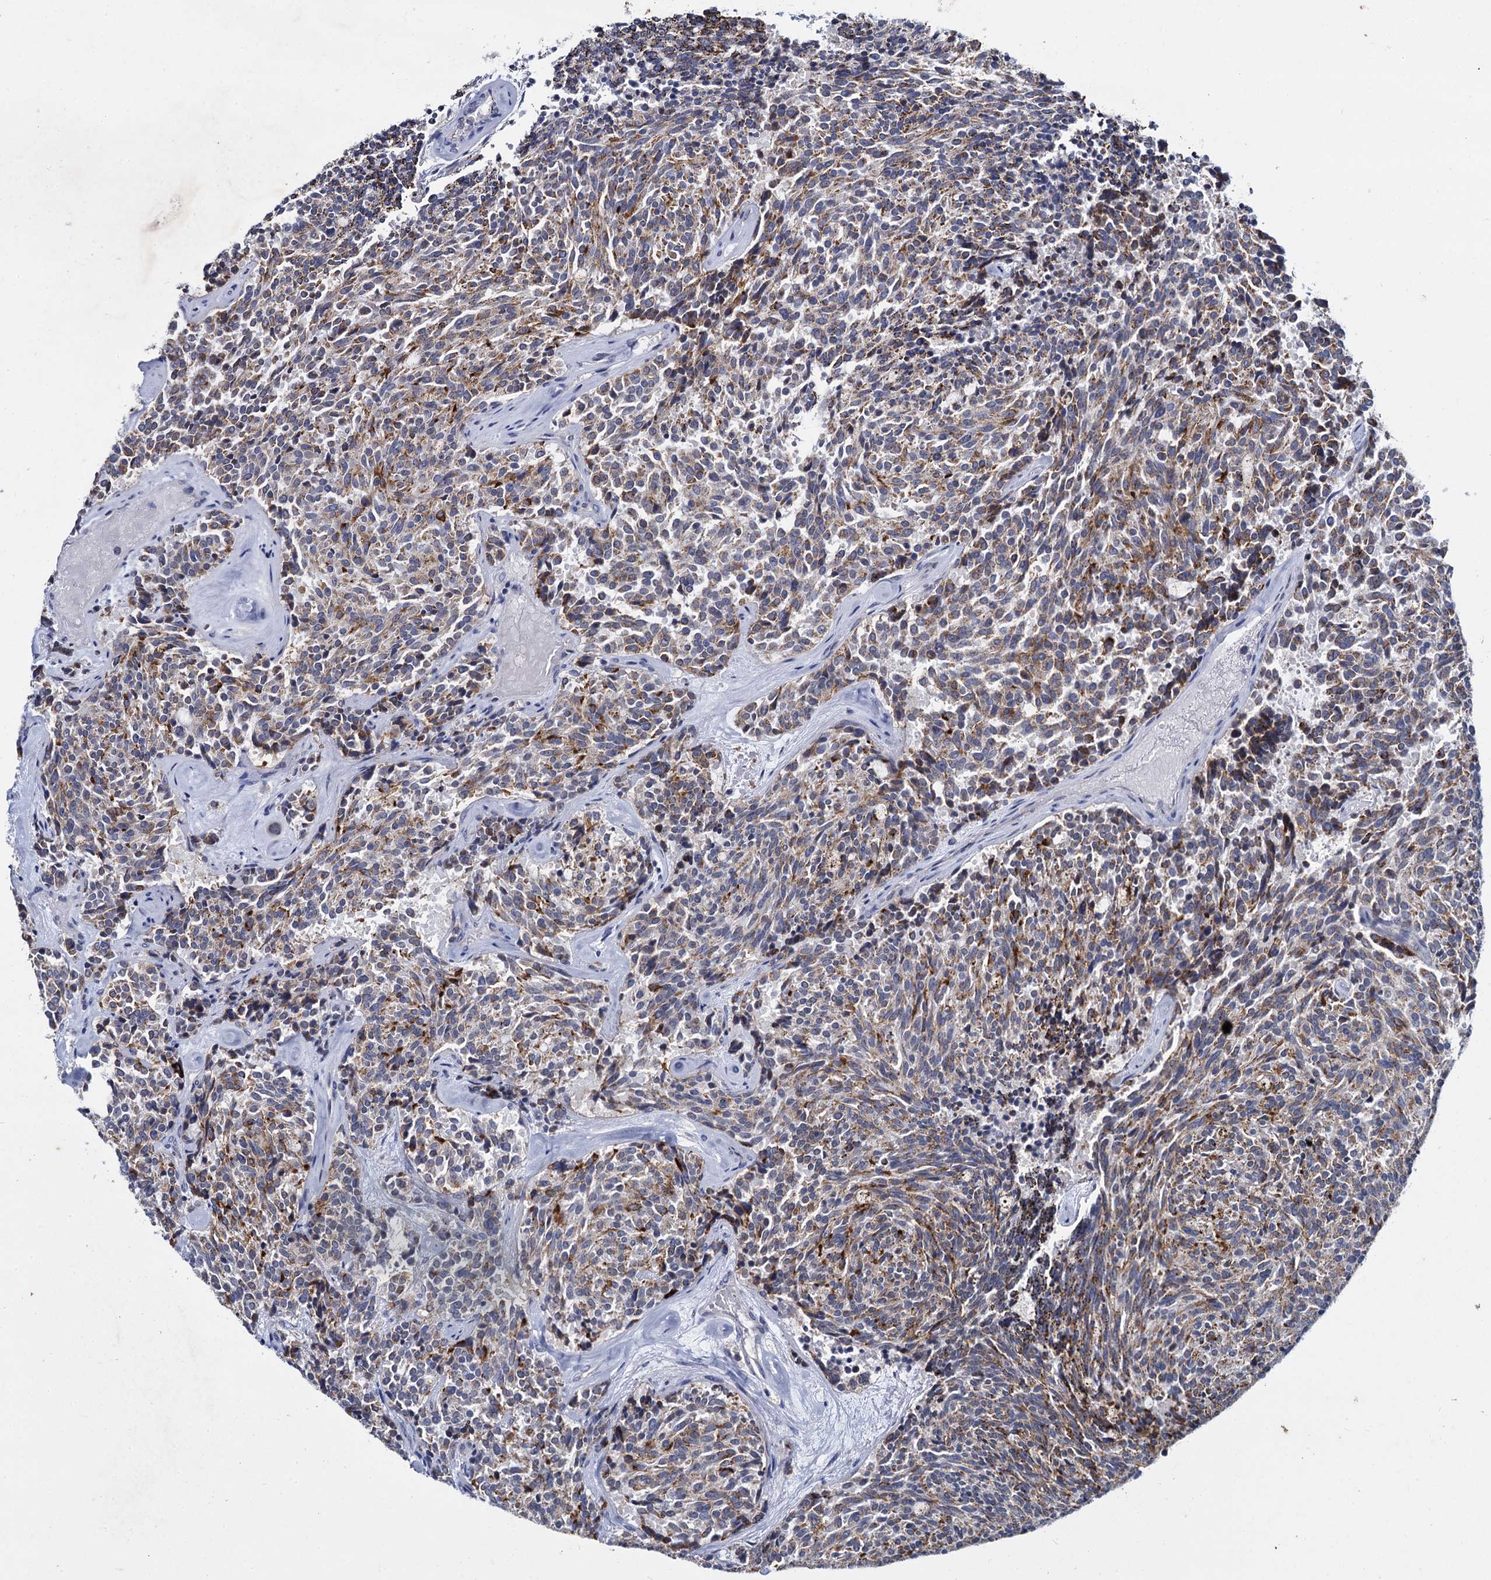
{"staining": {"intensity": "moderate", "quantity": "<25%", "location": "cytoplasmic/membranous"}, "tissue": "carcinoid", "cell_type": "Tumor cells", "image_type": "cancer", "snomed": [{"axis": "morphology", "description": "Carcinoid, malignant, NOS"}, {"axis": "topography", "description": "Pancreas"}], "caption": "Moderate cytoplasmic/membranous expression for a protein is appreciated in approximately <25% of tumor cells of carcinoid using IHC.", "gene": "RPUSD4", "patient": {"sex": "female", "age": 54}}